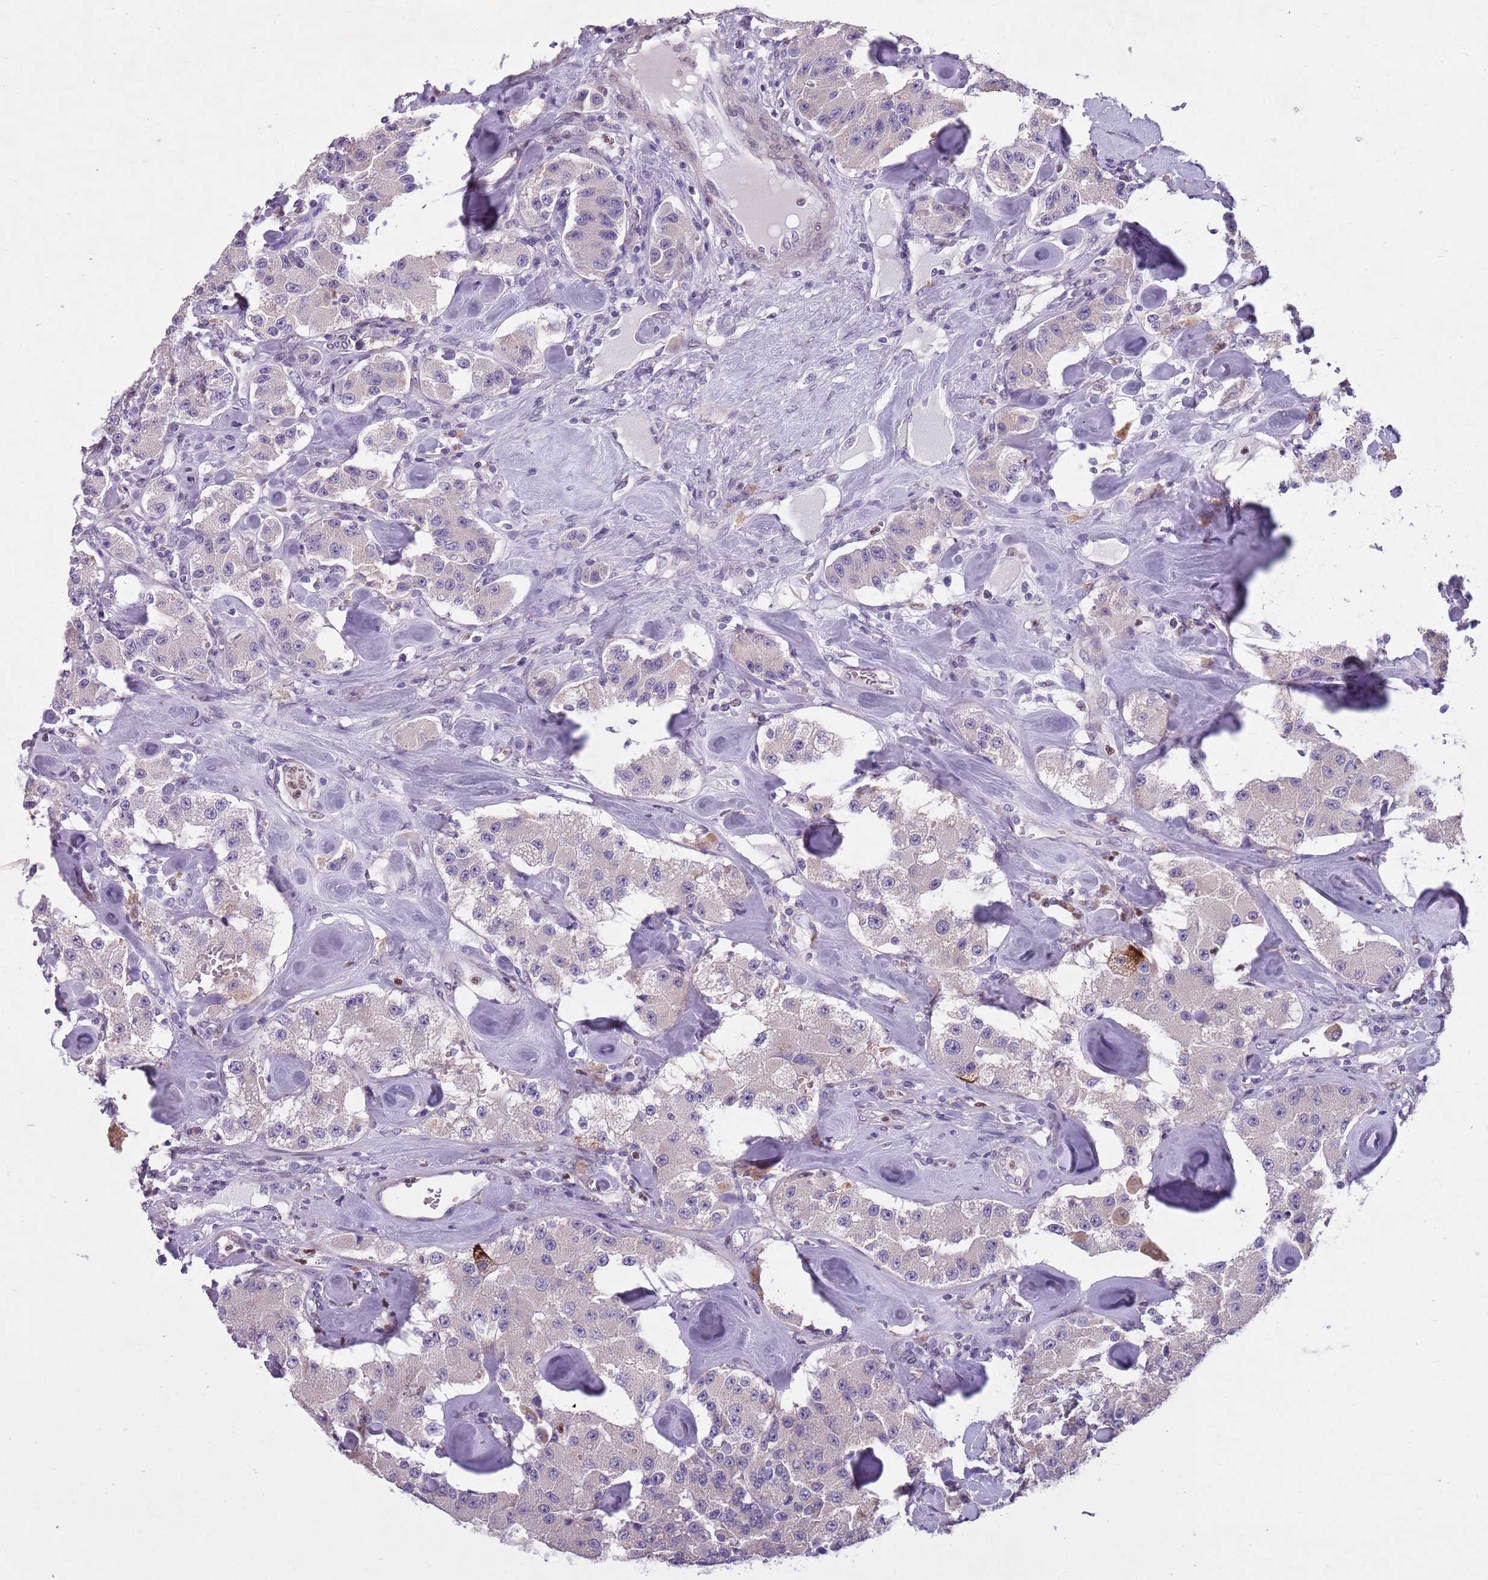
{"staining": {"intensity": "negative", "quantity": "none", "location": "none"}, "tissue": "carcinoid", "cell_type": "Tumor cells", "image_type": "cancer", "snomed": [{"axis": "morphology", "description": "Carcinoid, malignant, NOS"}, {"axis": "topography", "description": "Pancreas"}], "caption": "Immunohistochemical staining of carcinoid (malignant) shows no significant expression in tumor cells.", "gene": "ADCY7", "patient": {"sex": "male", "age": 41}}